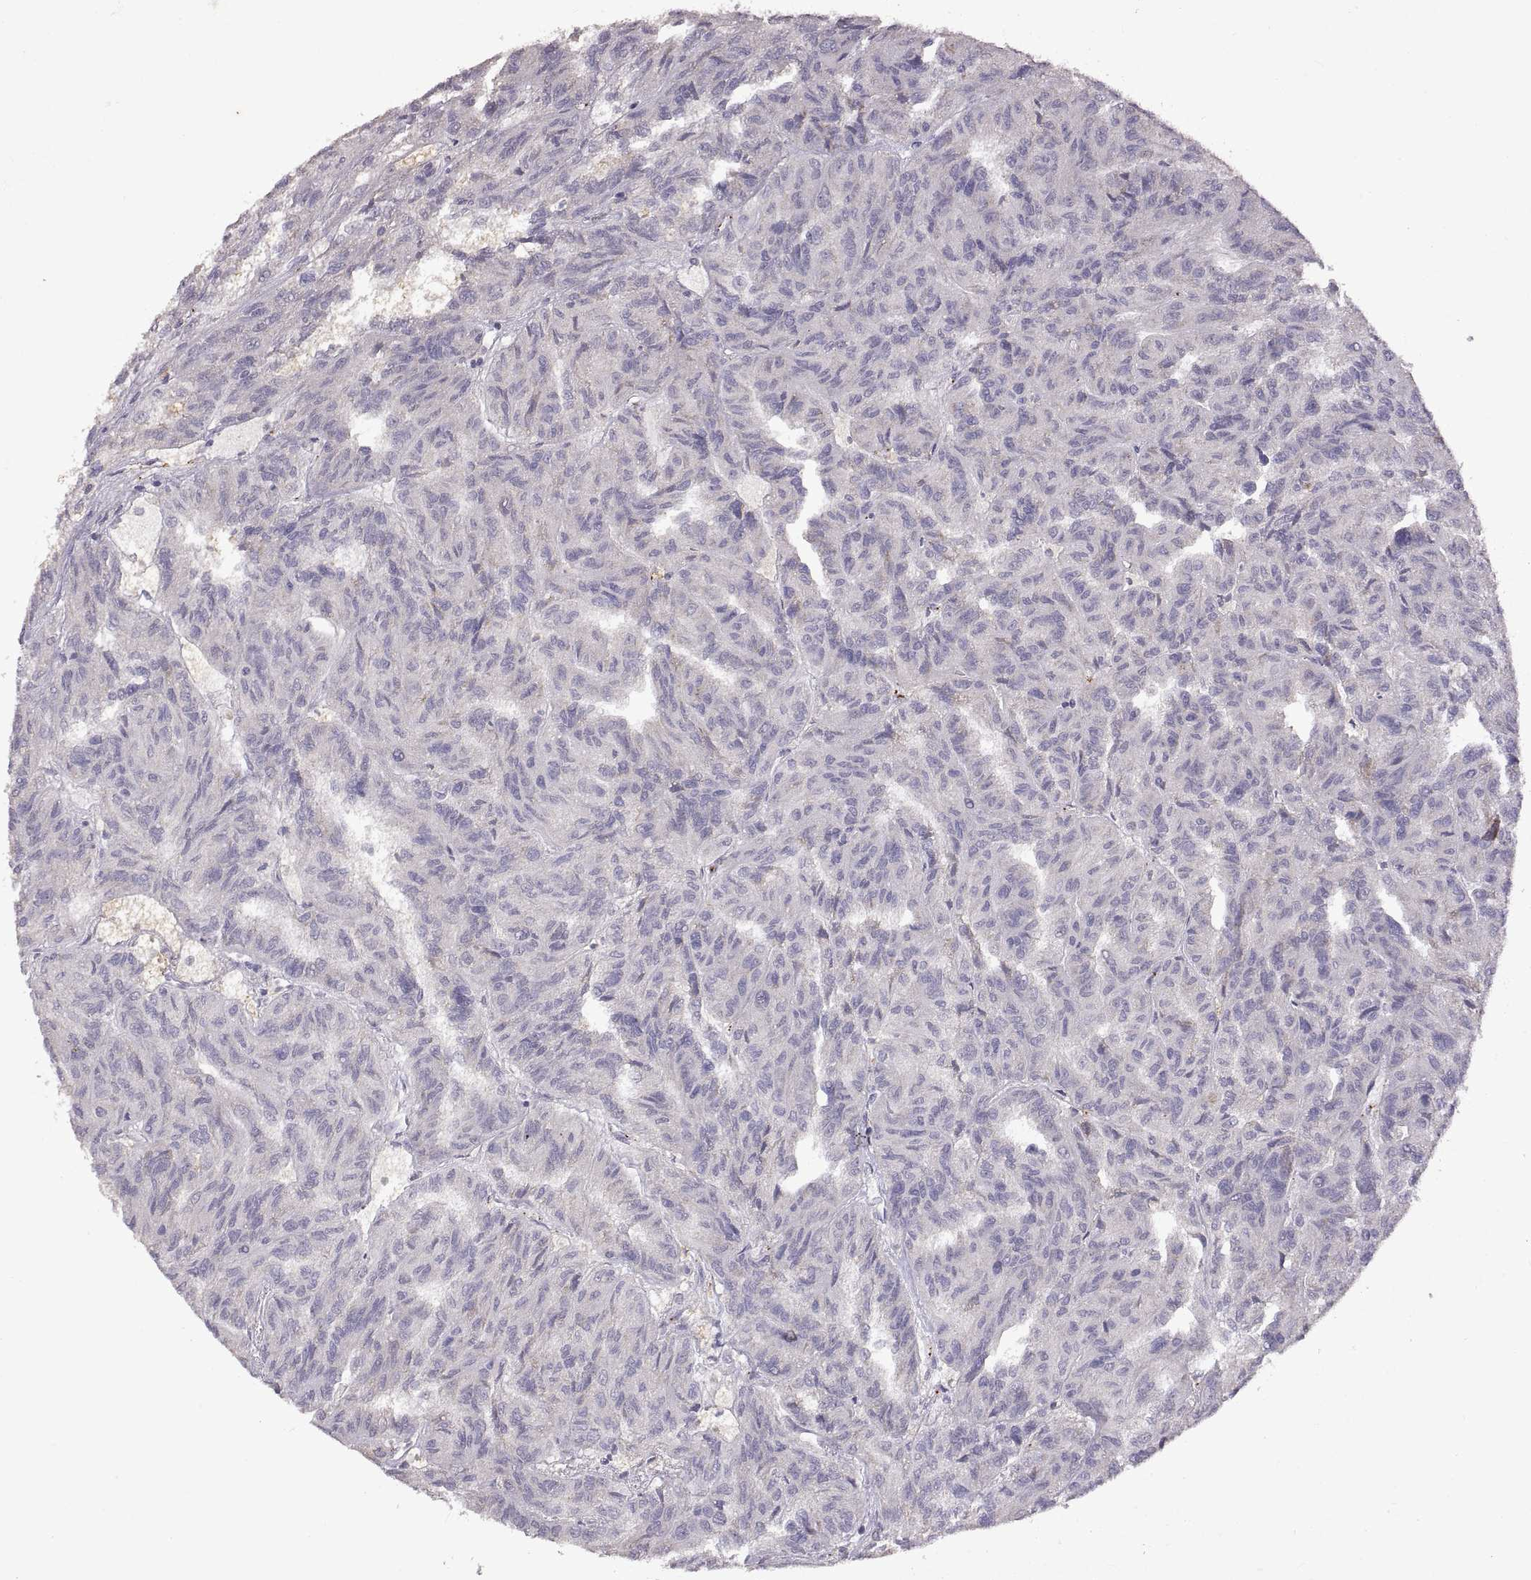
{"staining": {"intensity": "negative", "quantity": "none", "location": "none"}, "tissue": "renal cancer", "cell_type": "Tumor cells", "image_type": "cancer", "snomed": [{"axis": "morphology", "description": "Adenocarcinoma, NOS"}, {"axis": "topography", "description": "Kidney"}], "caption": "High power microscopy image of an immunohistochemistry micrograph of adenocarcinoma (renal), revealing no significant positivity in tumor cells.", "gene": "DEFB136", "patient": {"sex": "male", "age": 79}}